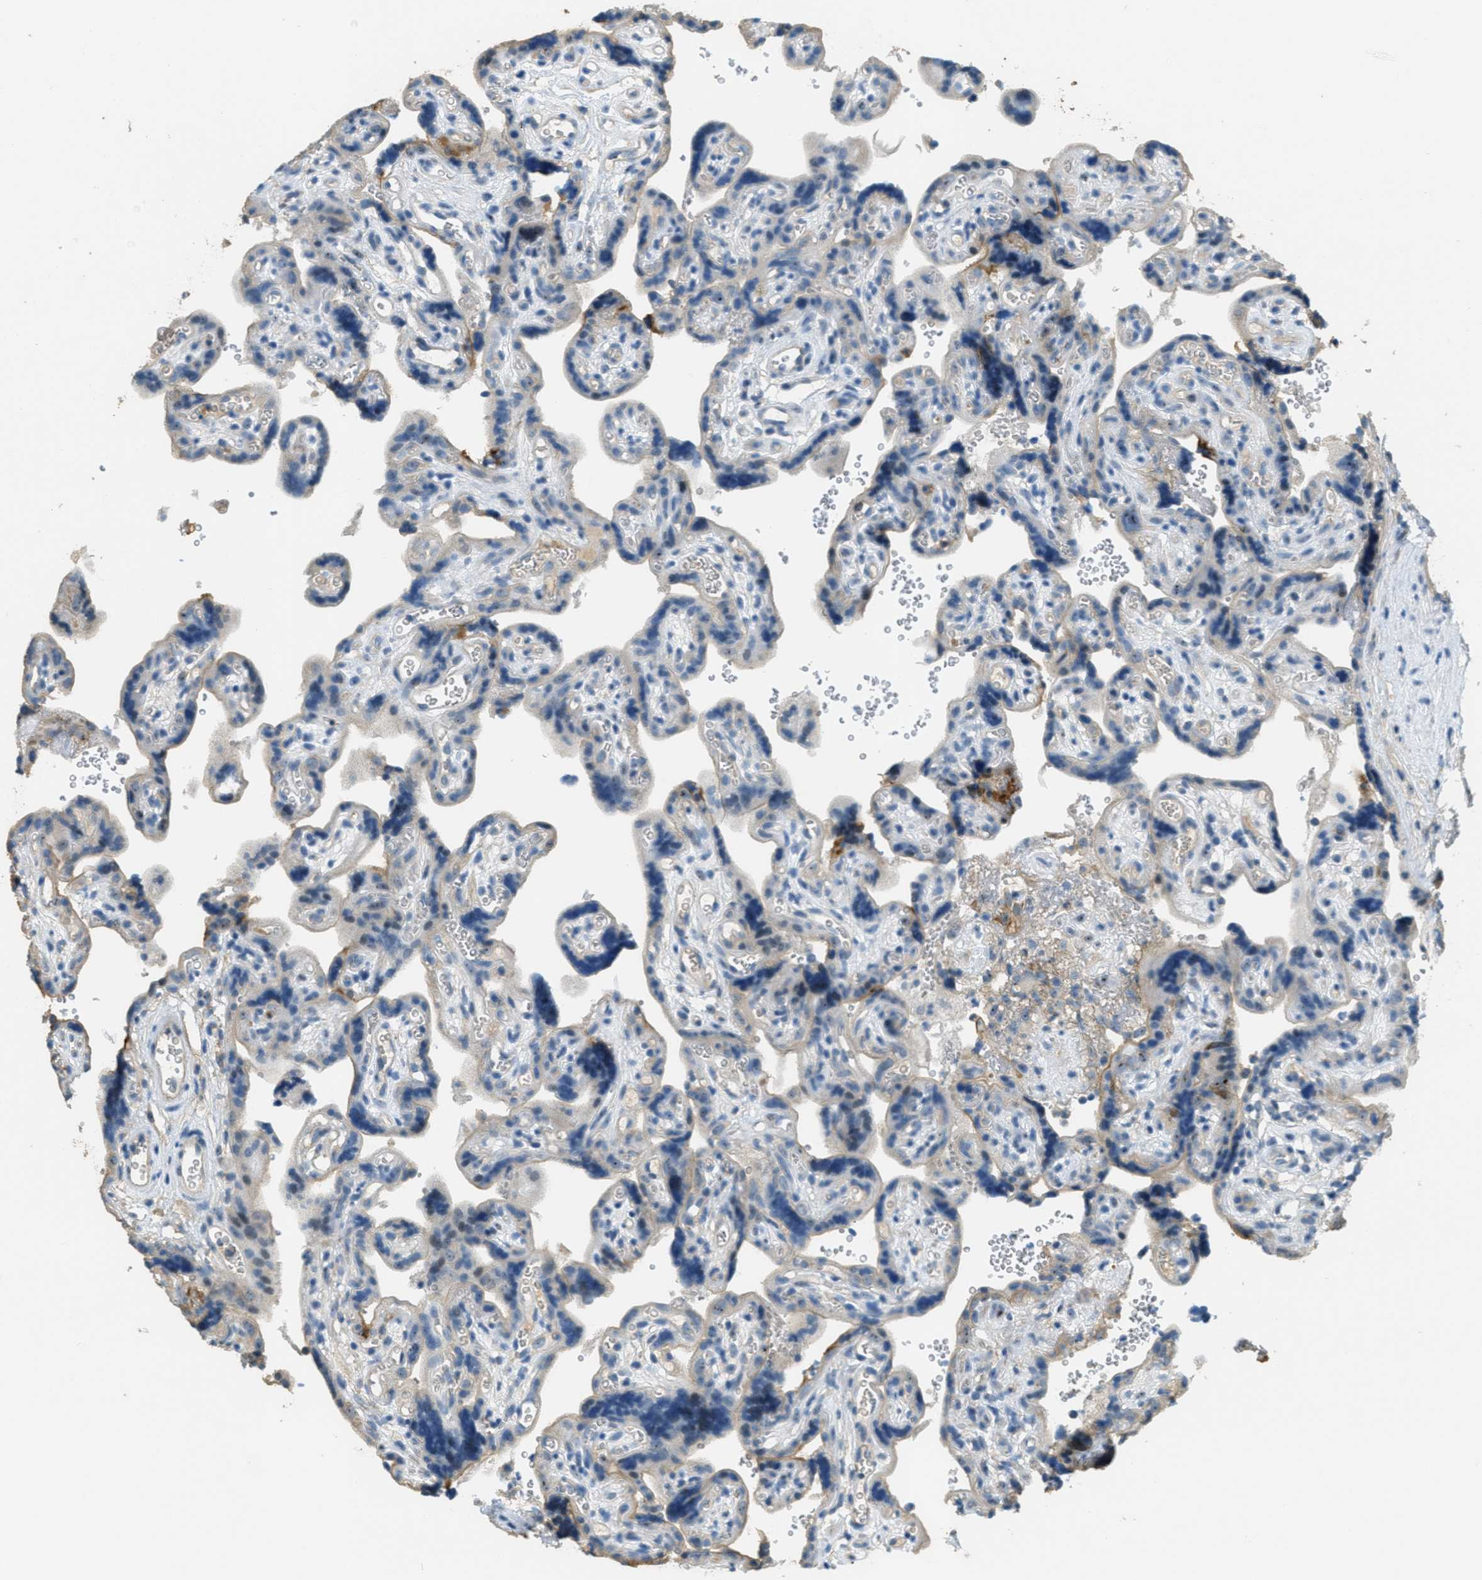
{"staining": {"intensity": "moderate", "quantity": "25%-75%", "location": "nuclear"}, "tissue": "placenta", "cell_type": "Decidual cells", "image_type": "normal", "snomed": [{"axis": "morphology", "description": "Normal tissue, NOS"}, {"axis": "topography", "description": "Placenta"}], "caption": "Immunohistochemistry of benign human placenta shows medium levels of moderate nuclear positivity in approximately 25%-75% of decidual cells. Nuclei are stained in blue.", "gene": "OSMR", "patient": {"sex": "female", "age": 30}}